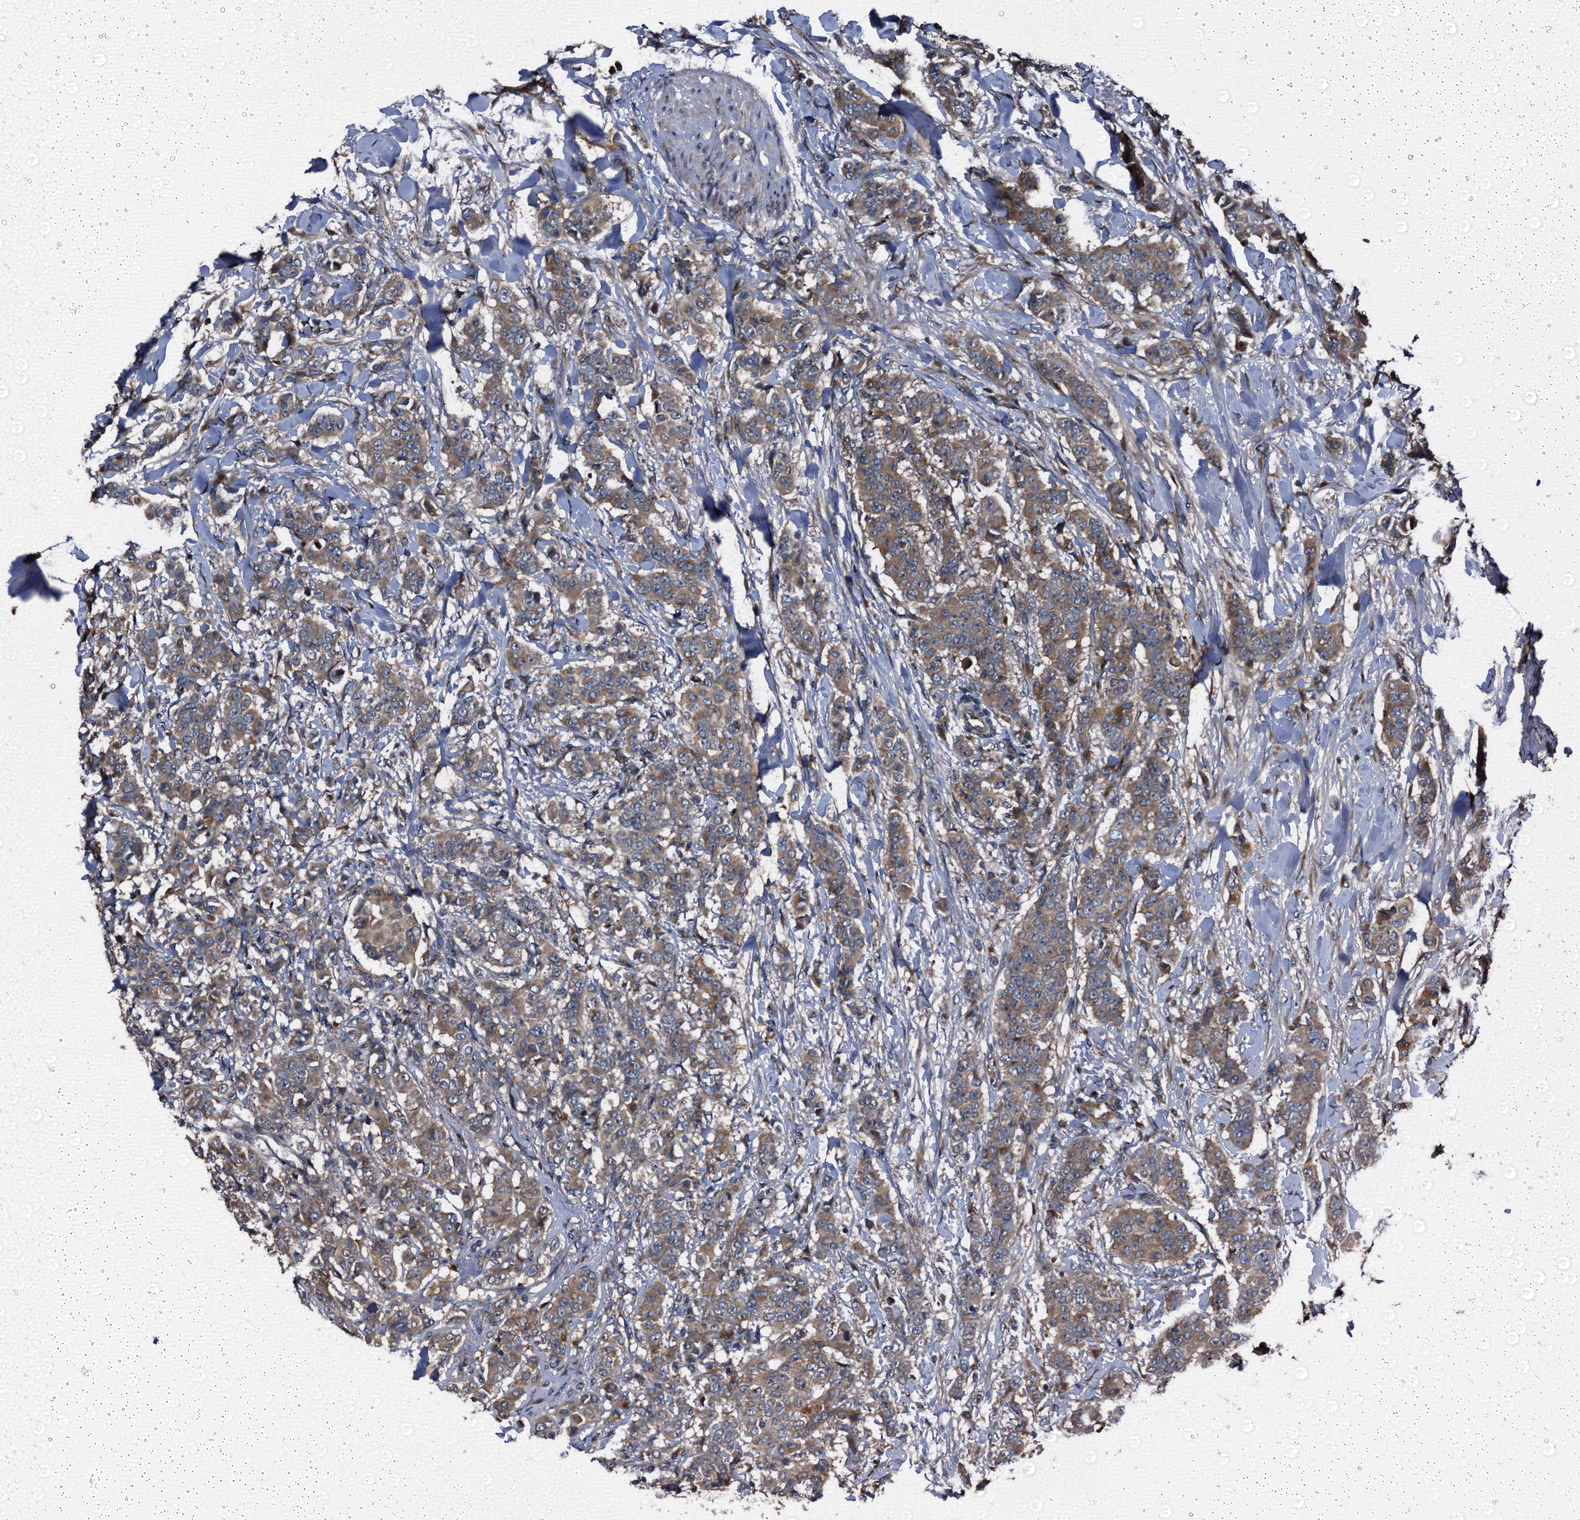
{"staining": {"intensity": "moderate", "quantity": ">75%", "location": "cytoplasmic/membranous"}, "tissue": "breast cancer", "cell_type": "Tumor cells", "image_type": "cancer", "snomed": [{"axis": "morphology", "description": "Duct carcinoma"}, {"axis": "topography", "description": "Breast"}], "caption": "Protein staining of breast intraductal carcinoma tissue shows moderate cytoplasmic/membranous staining in about >75% of tumor cells.", "gene": "PEX5", "patient": {"sex": "female", "age": 40}}